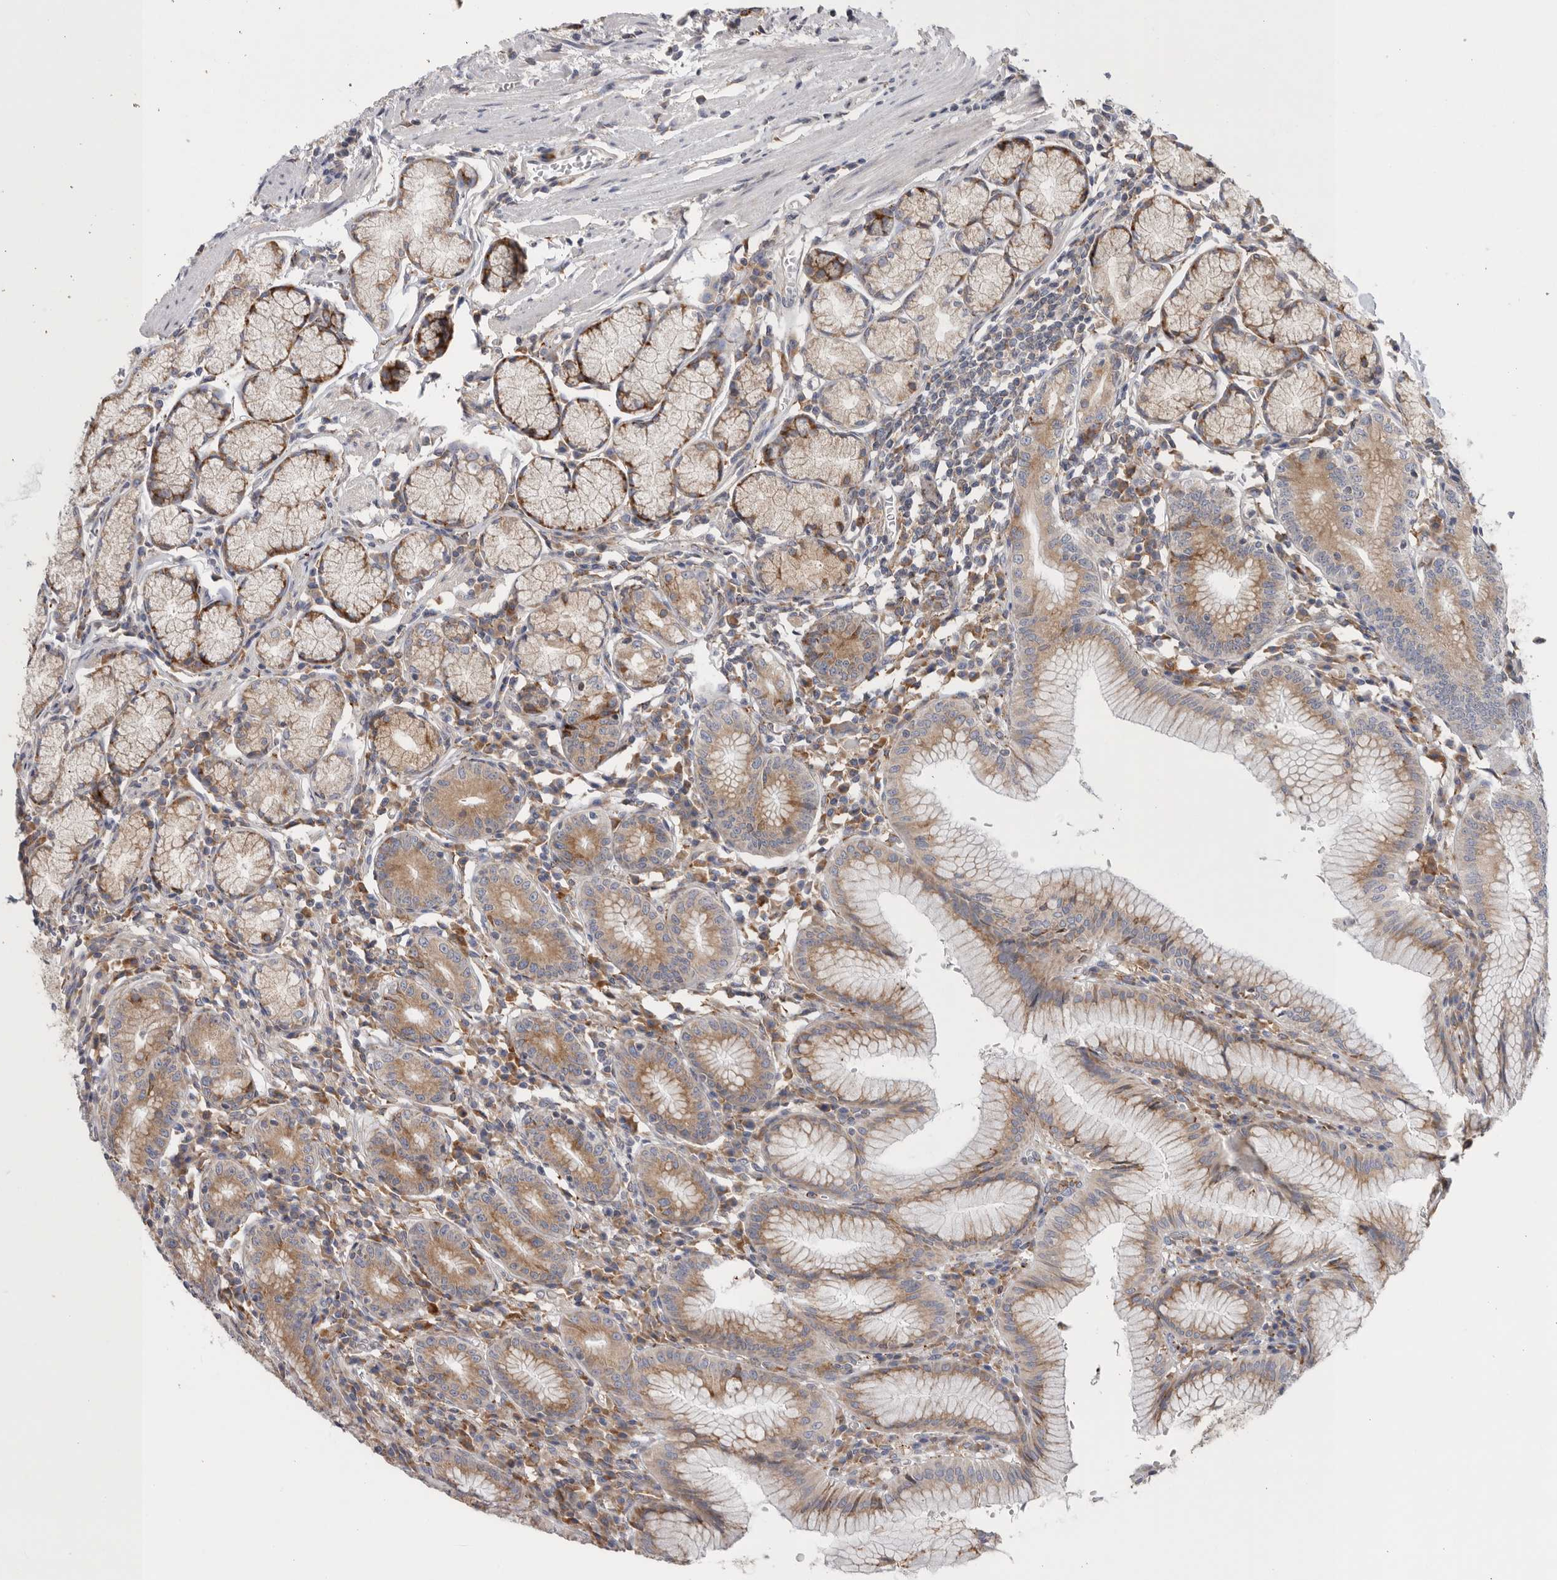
{"staining": {"intensity": "moderate", "quantity": "25%-75%", "location": "cytoplasmic/membranous"}, "tissue": "stomach", "cell_type": "Glandular cells", "image_type": "normal", "snomed": [{"axis": "morphology", "description": "Normal tissue, NOS"}, {"axis": "topography", "description": "Stomach"}], "caption": "This is an image of immunohistochemistry (IHC) staining of unremarkable stomach, which shows moderate staining in the cytoplasmic/membranous of glandular cells.", "gene": "GANAB", "patient": {"sex": "male", "age": 55}}